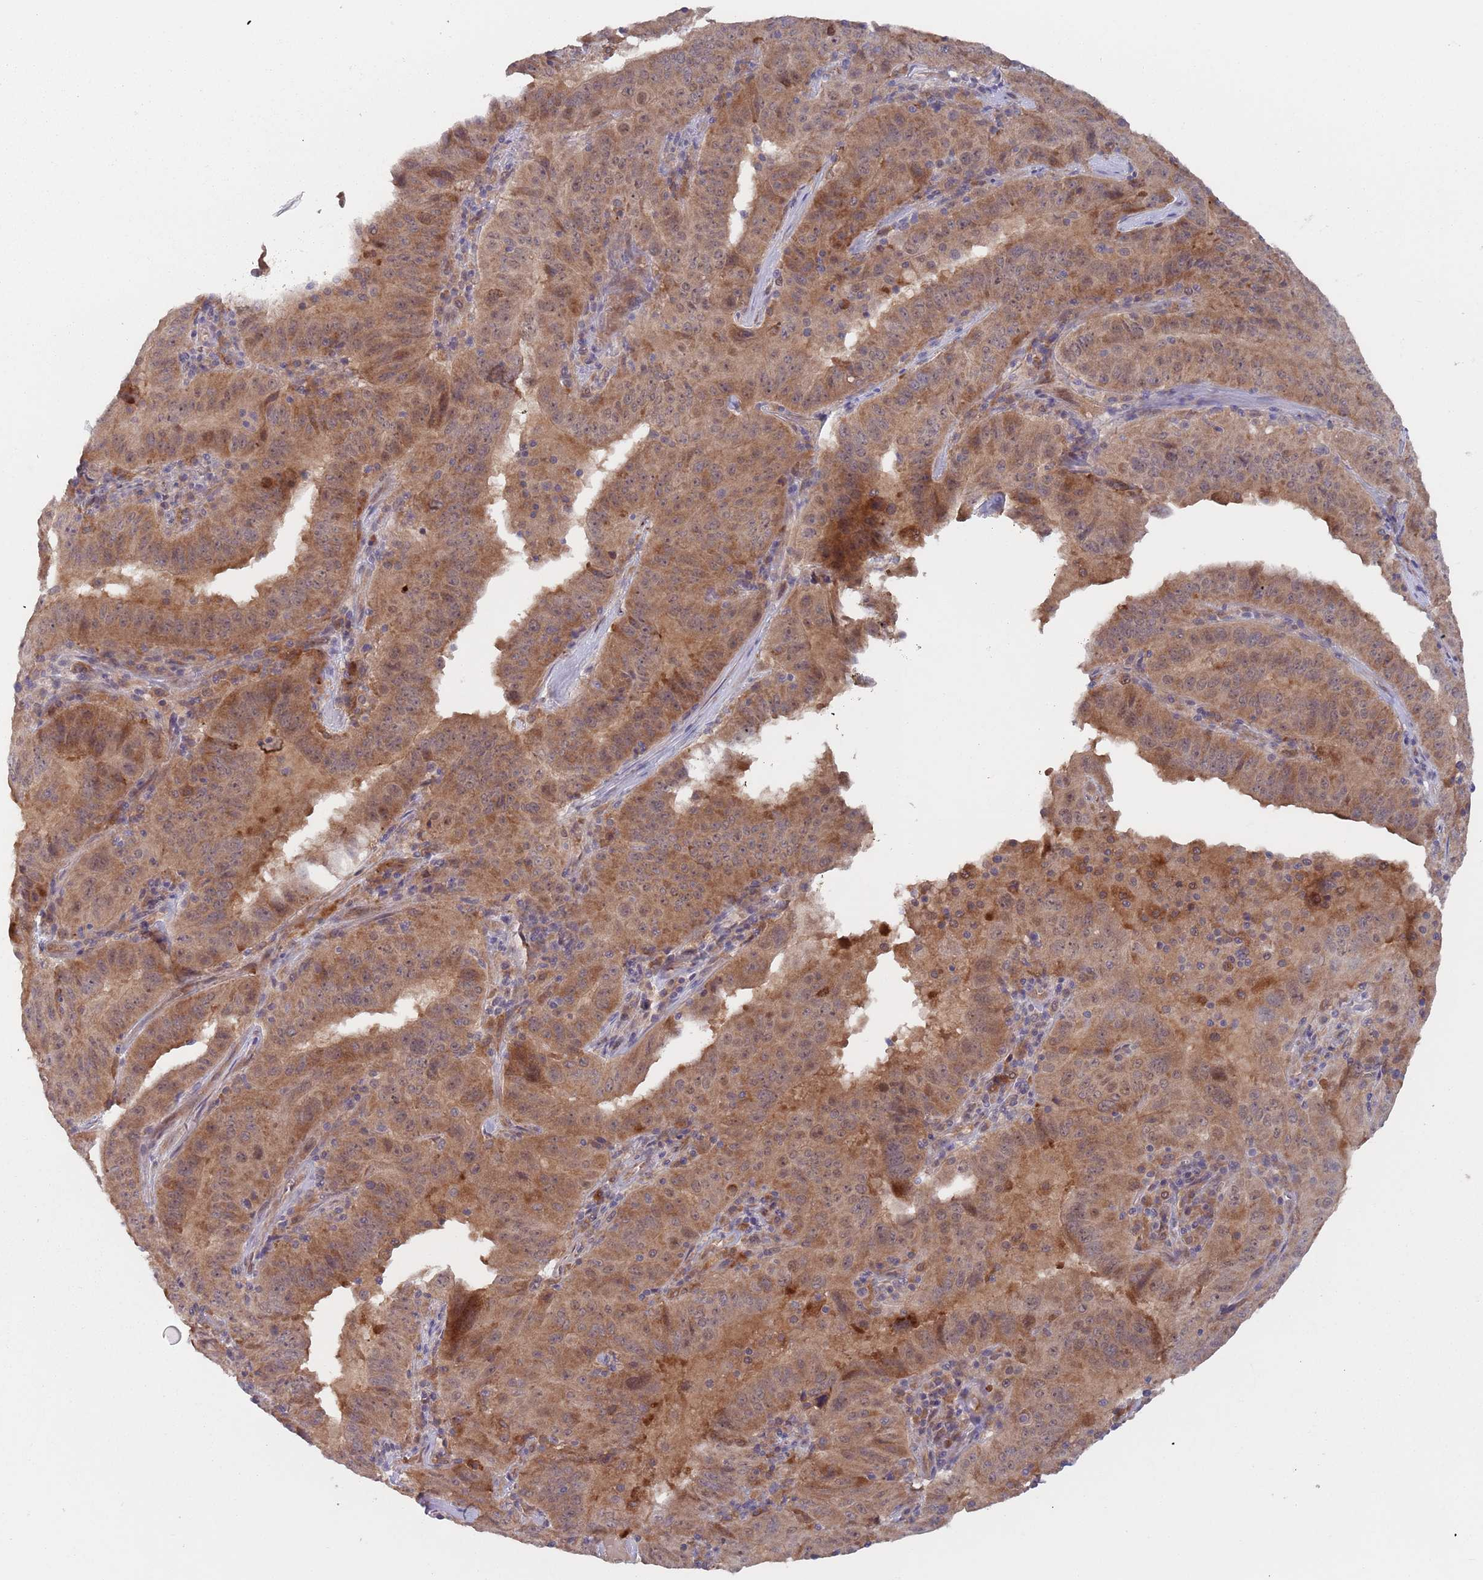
{"staining": {"intensity": "moderate", "quantity": ">75%", "location": "cytoplasmic/membranous,nuclear"}, "tissue": "pancreatic cancer", "cell_type": "Tumor cells", "image_type": "cancer", "snomed": [{"axis": "morphology", "description": "Adenocarcinoma, NOS"}, {"axis": "topography", "description": "Pancreas"}], "caption": "Immunohistochemical staining of pancreatic cancer (adenocarcinoma) displays medium levels of moderate cytoplasmic/membranous and nuclear expression in about >75% of tumor cells. Immunohistochemistry stains the protein in brown and the nuclei are stained blue.", "gene": "ZNF140", "patient": {"sex": "male", "age": 63}}